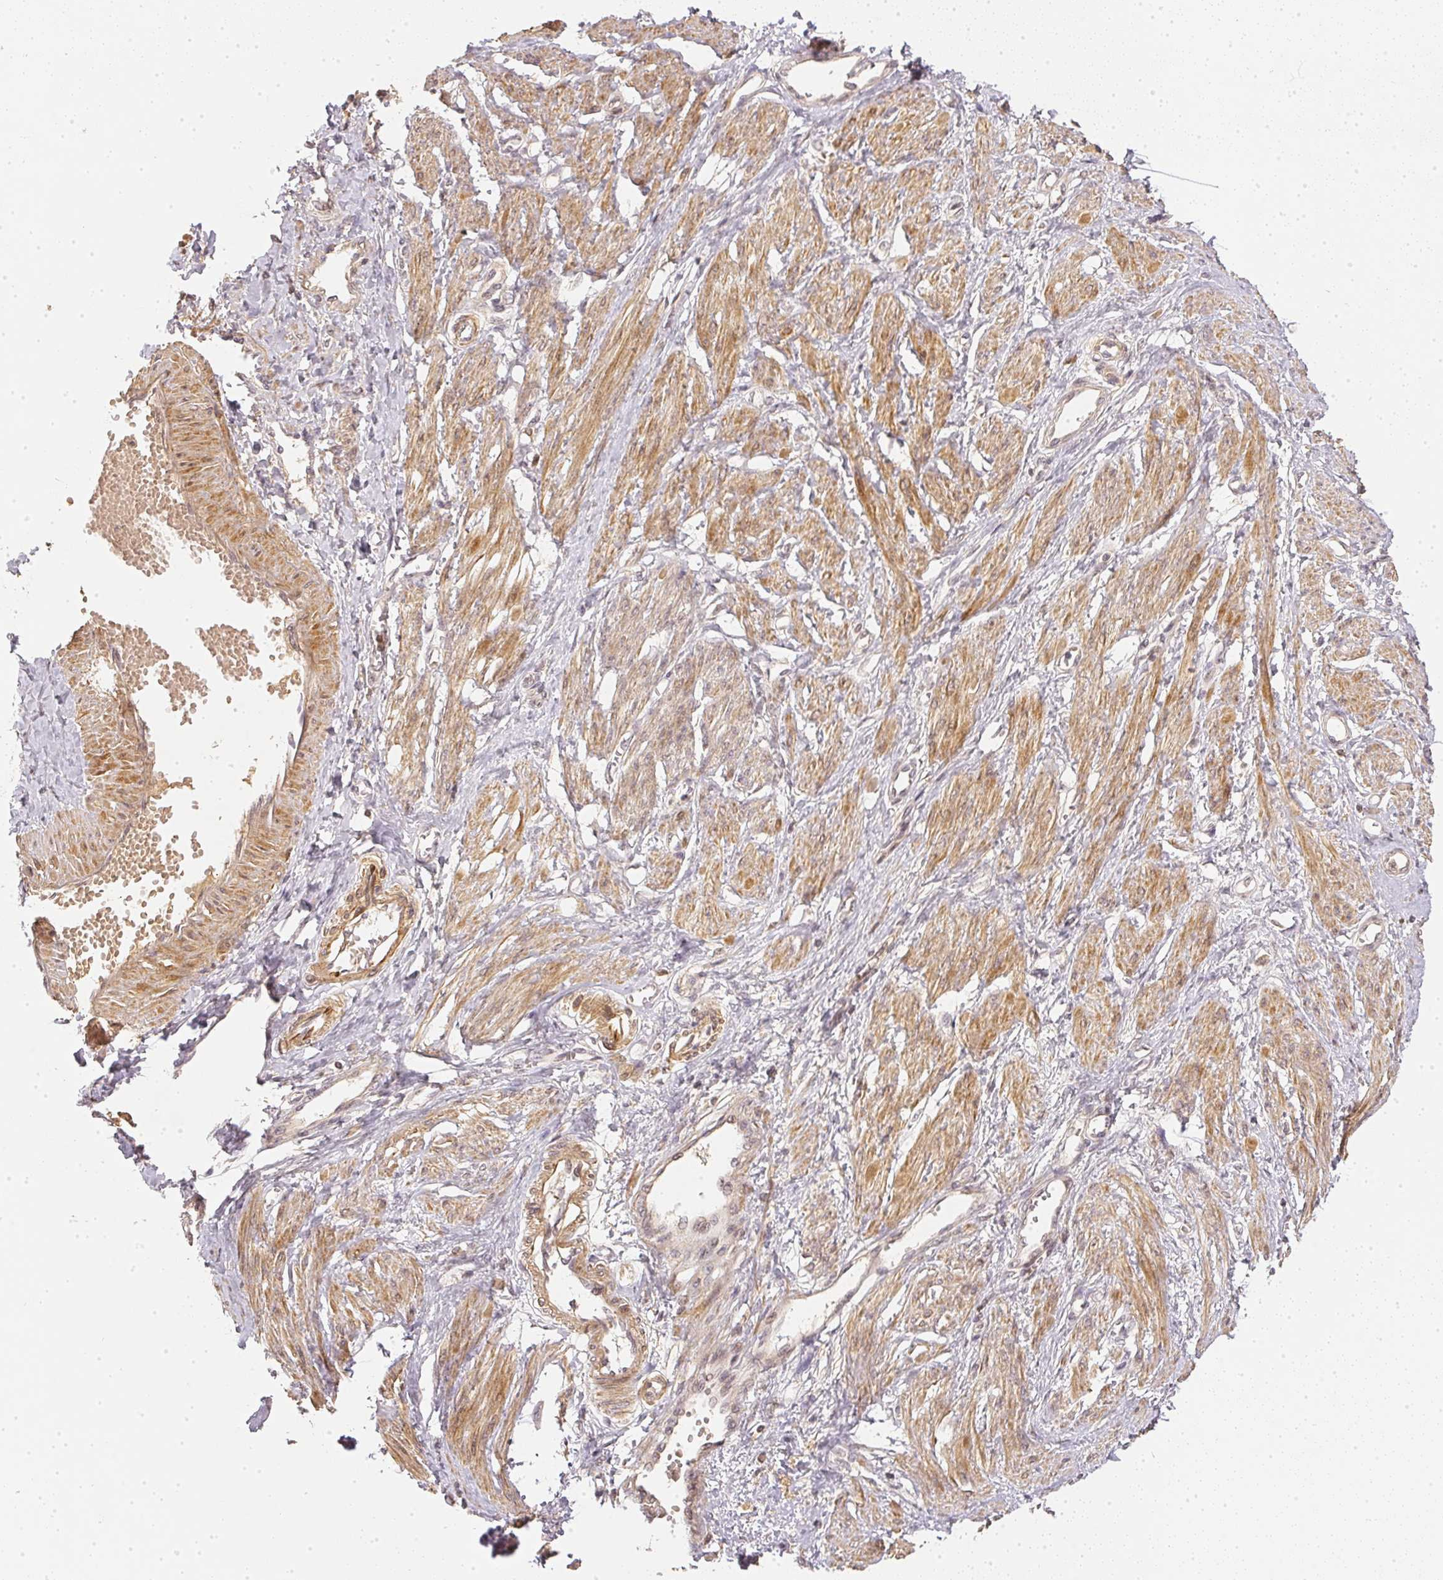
{"staining": {"intensity": "weak", "quantity": ">75%", "location": "cytoplasmic/membranous"}, "tissue": "smooth muscle", "cell_type": "Smooth muscle cells", "image_type": "normal", "snomed": [{"axis": "morphology", "description": "Normal tissue, NOS"}, {"axis": "topography", "description": "Smooth muscle"}, {"axis": "topography", "description": "Uterus"}], "caption": "This image displays IHC staining of normal human smooth muscle, with low weak cytoplasmic/membranous positivity in approximately >75% of smooth muscle cells.", "gene": "SERPINE1", "patient": {"sex": "female", "age": 39}}